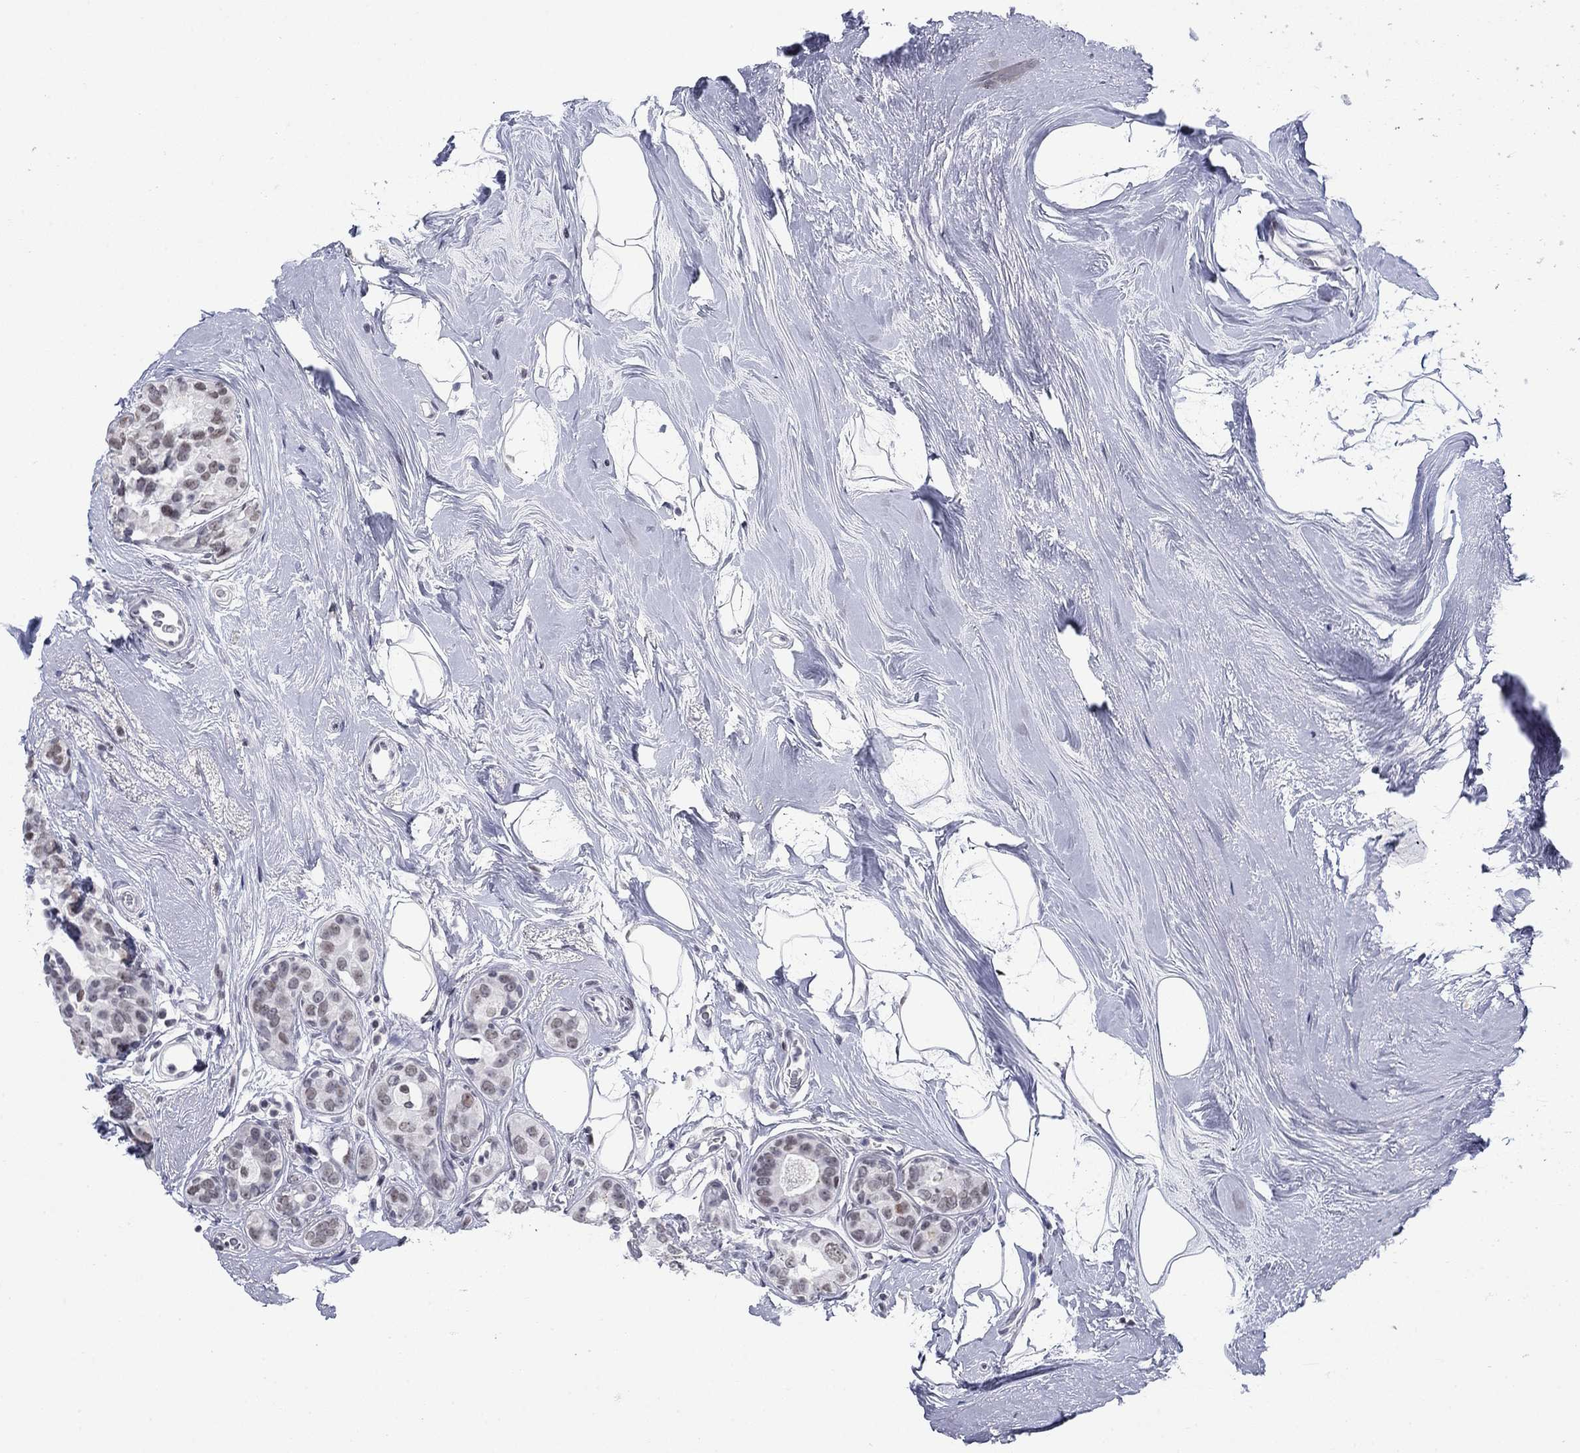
{"staining": {"intensity": "negative", "quantity": "none", "location": "none"}, "tissue": "breast cancer", "cell_type": "Tumor cells", "image_type": "cancer", "snomed": [{"axis": "morphology", "description": "Duct carcinoma"}, {"axis": "topography", "description": "Breast"}], "caption": "IHC of human breast invasive ductal carcinoma reveals no expression in tumor cells.", "gene": "NPAS3", "patient": {"sex": "female", "age": 55}}